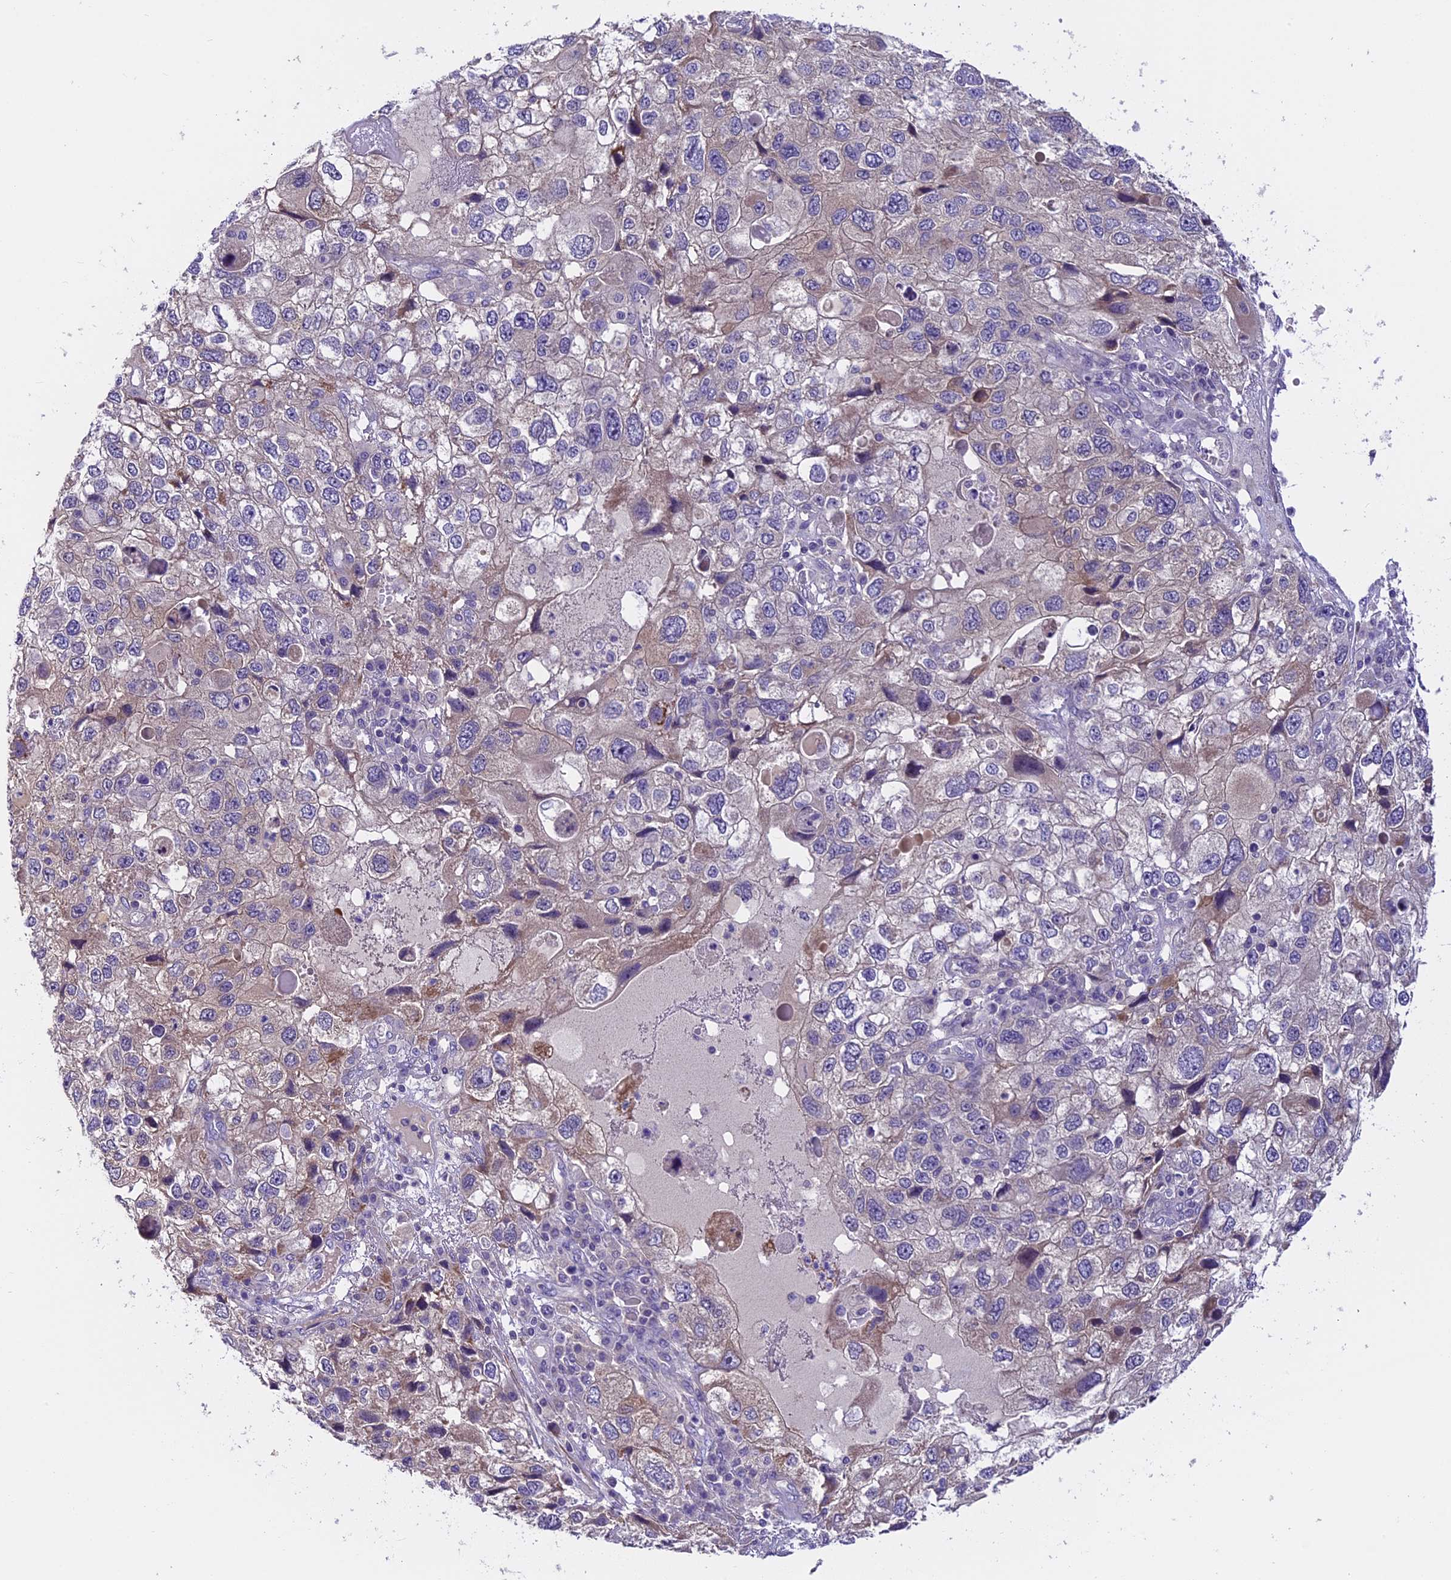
{"staining": {"intensity": "weak", "quantity": "<25%", "location": "cytoplasmic/membranous"}, "tissue": "endometrial cancer", "cell_type": "Tumor cells", "image_type": "cancer", "snomed": [{"axis": "morphology", "description": "Adenocarcinoma, NOS"}, {"axis": "topography", "description": "Endometrium"}], "caption": "IHC histopathology image of neoplastic tissue: human adenocarcinoma (endometrial) stained with DAB (3,3'-diaminobenzidine) displays no significant protein staining in tumor cells.", "gene": "FAM98C", "patient": {"sex": "female", "age": 49}}